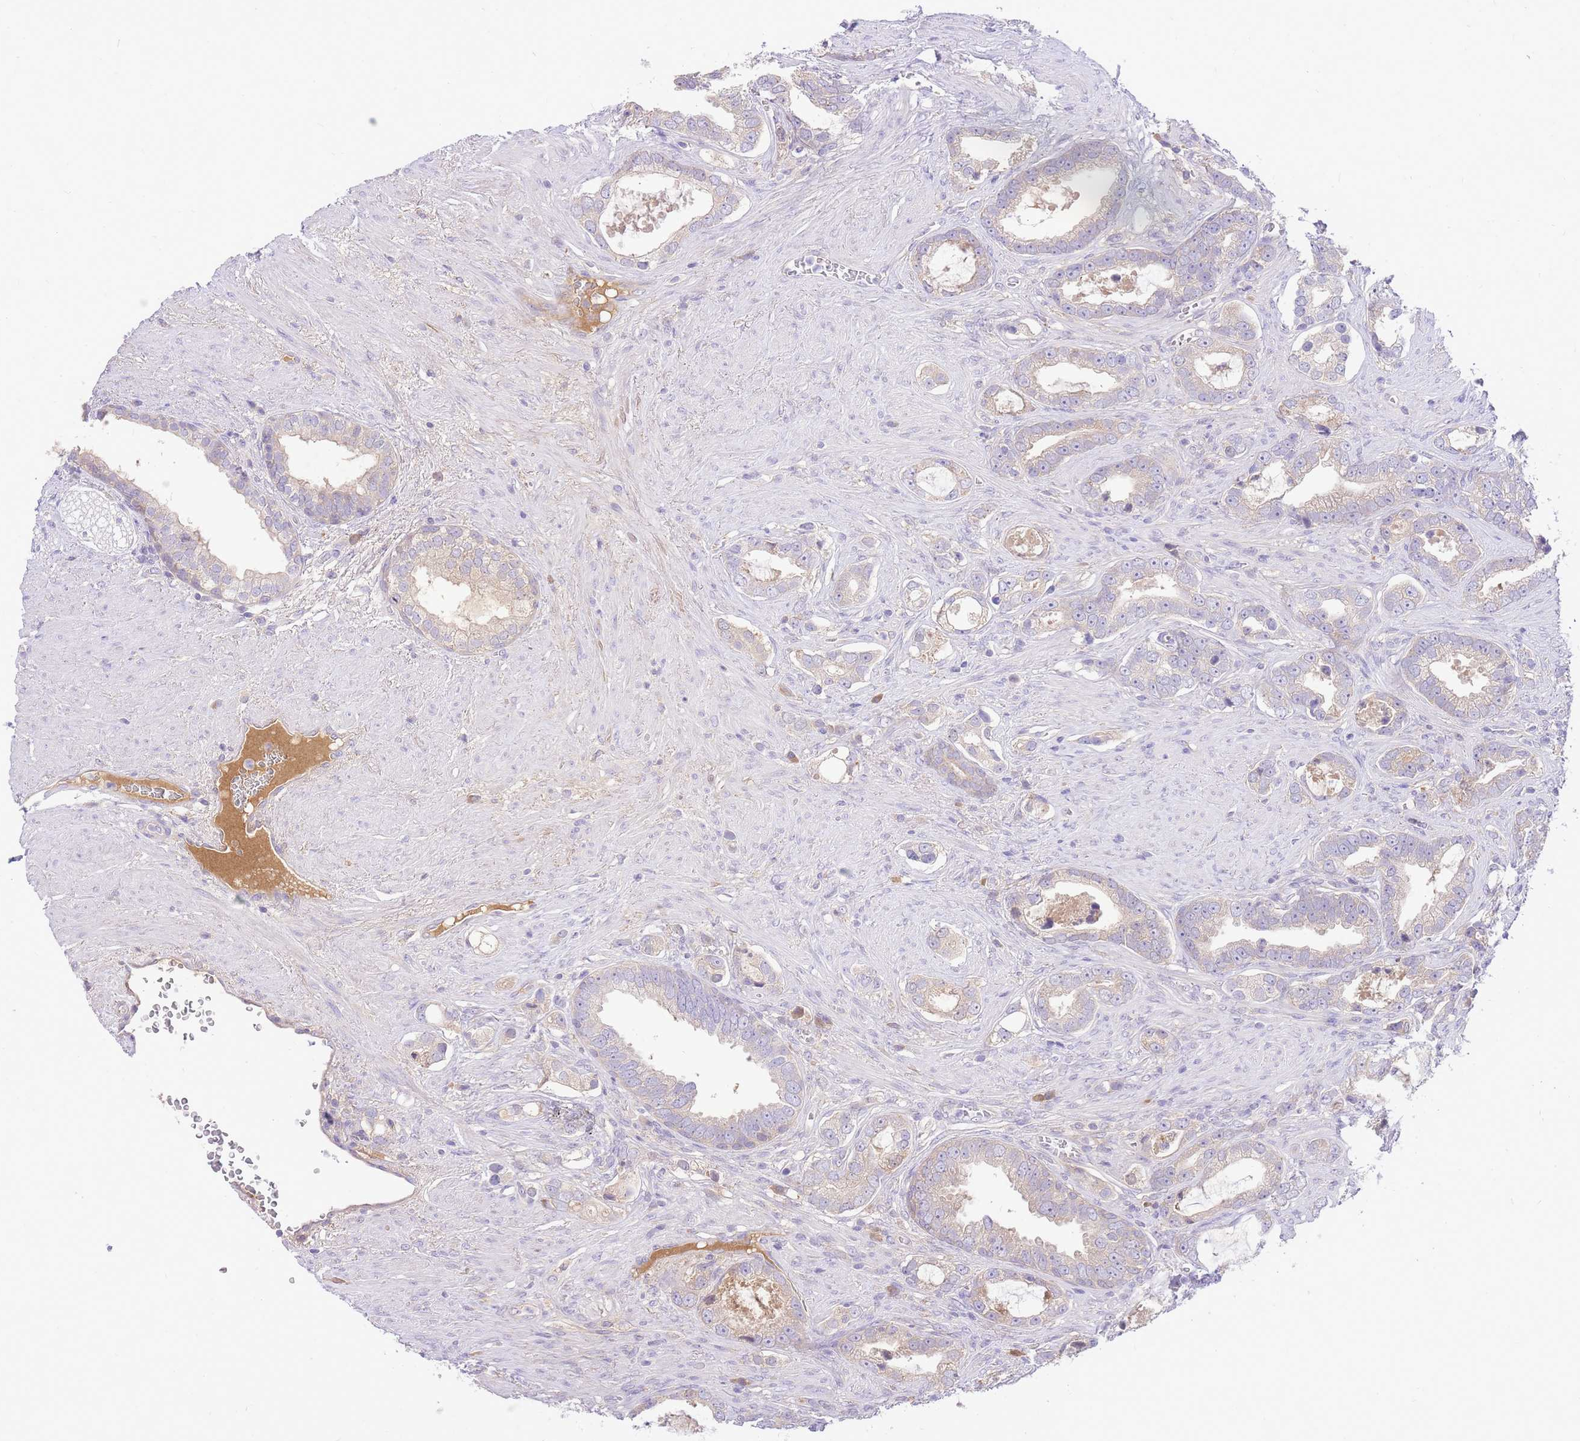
{"staining": {"intensity": "negative", "quantity": "none", "location": "none"}, "tissue": "prostate cancer", "cell_type": "Tumor cells", "image_type": "cancer", "snomed": [{"axis": "morphology", "description": "Adenocarcinoma, High grade"}, {"axis": "topography", "description": "Prostate"}], "caption": "Tumor cells show no significant protein expression in adenocarcinoma (high-grade) (prostate).", "gene": "LIPH", "patient": {"sex": "male", "age": 67}}